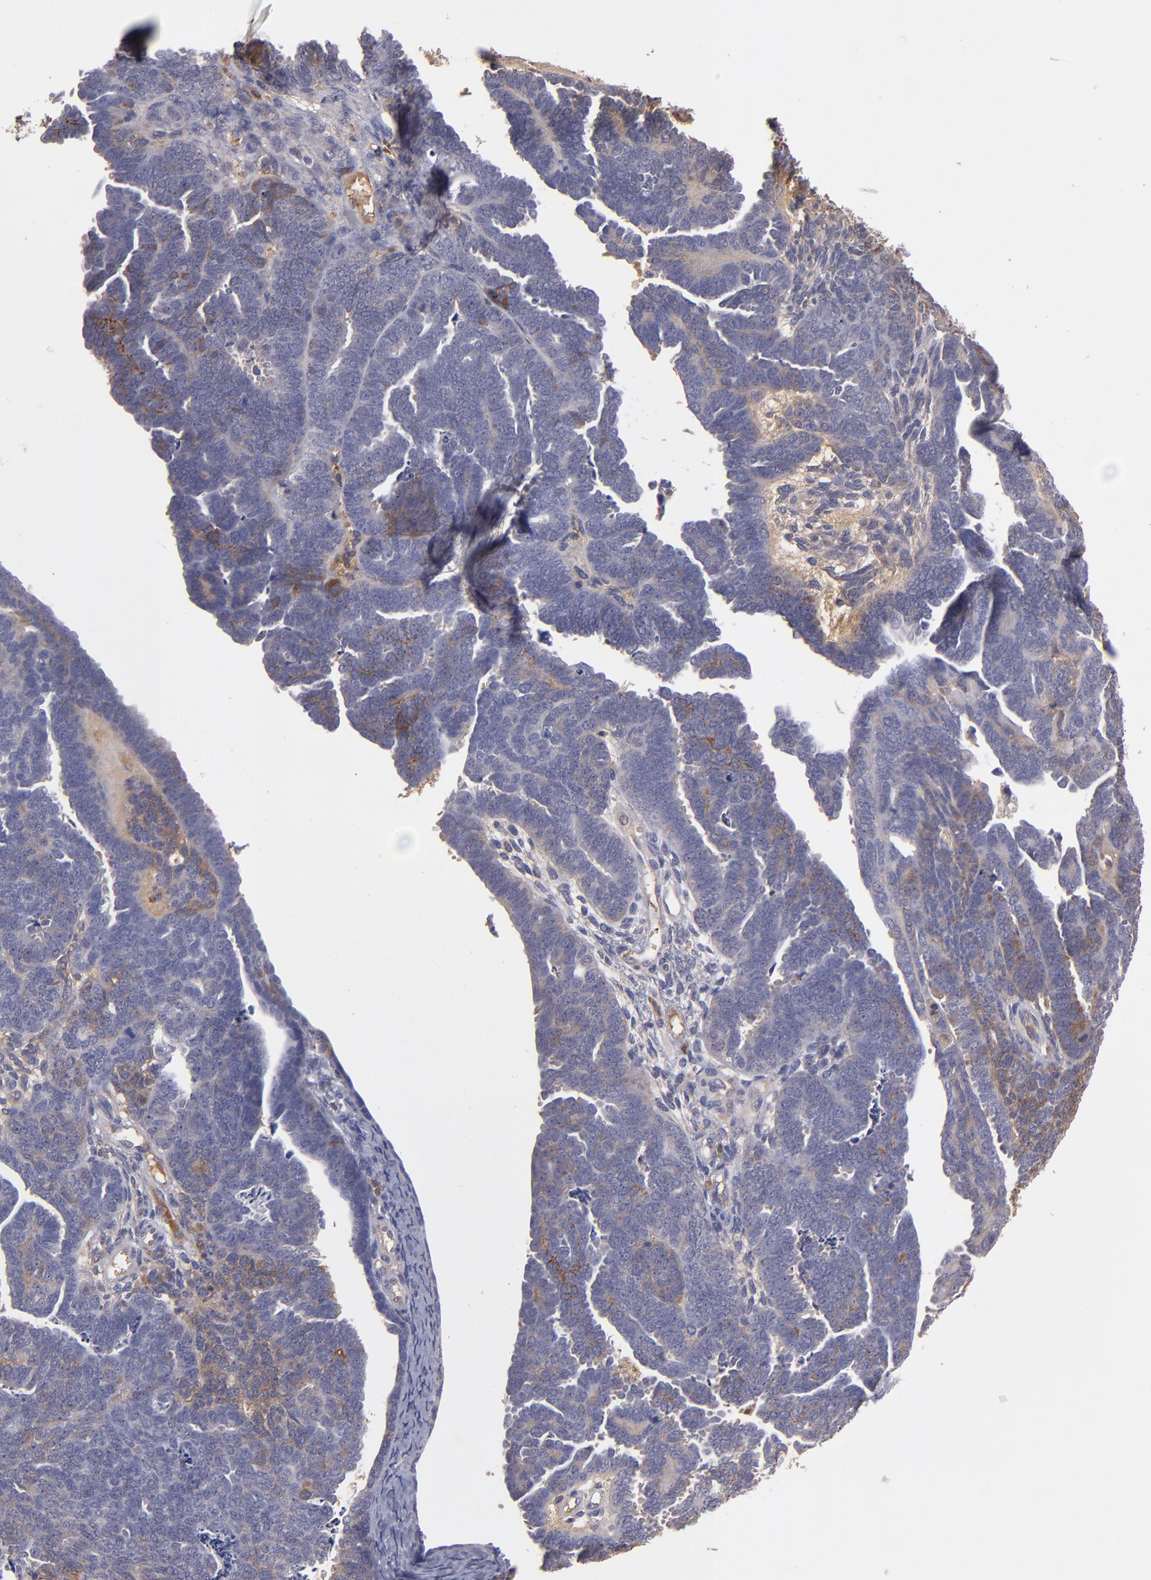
{"staining": {"intensity": "moderate", "quantity": "<25%", "location": "cytoplasmic/membranous"}, "tissue": "endometrial cancer", "cell_type": "Tumor cells", "image_type": "cancer", "snomed": [{"axis": "morphology", "description": "Neoplasm, malignant, NOS"}, {"axis": "topography", "description": "Endometrium"}], "caption": "Tumor cells demonstrate low levels of moderate cytoplasmic/membranous expression in approximately <25% of cells in endometrial cancer (malignant neoplasm).", "gene": "SERPINC1", "patient": {"sex": "female", "age": 74}}